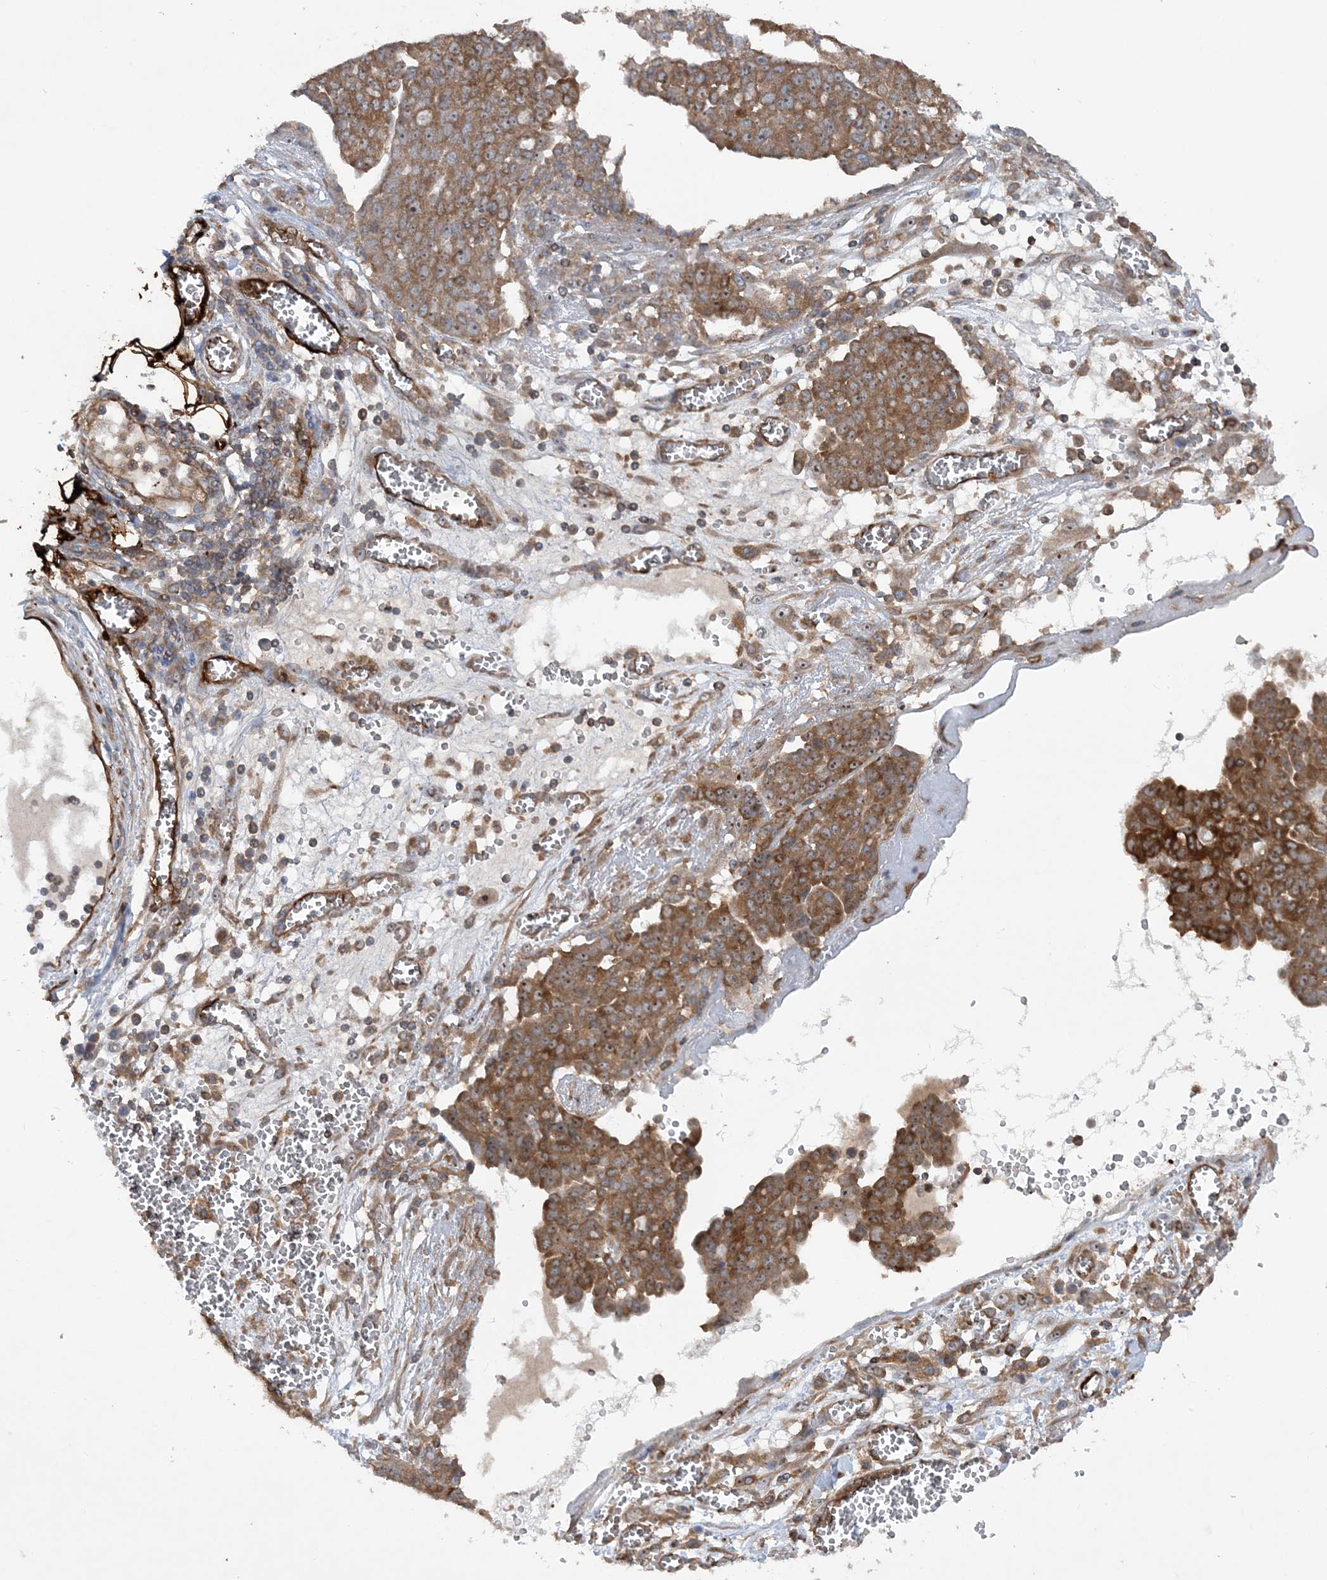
{"staining": {"intensity": "moderate", "quantity": ">75%", "location": "cytoplasmic/membranous"}, "tissue": "ovarian cancer", "cell_type": "Tumor cells", "image_type": "cancer", "snomed": [{"axis": "morphology", "description": "Cystadenocarcinoma, serous, NOS"}, {"axis": "topography", "description": "Soft tissue"}, {"axis": "topography", "description": "Ovary"}], "caption": "Ovarian cancer was stained to show a protein in brown. There is medium levels of moderate cytoplasmic/membranous staining in approximately >75% of tumor cells.", "gene": "ACAP2", "patient": {"sex": "female", "age": 57}}